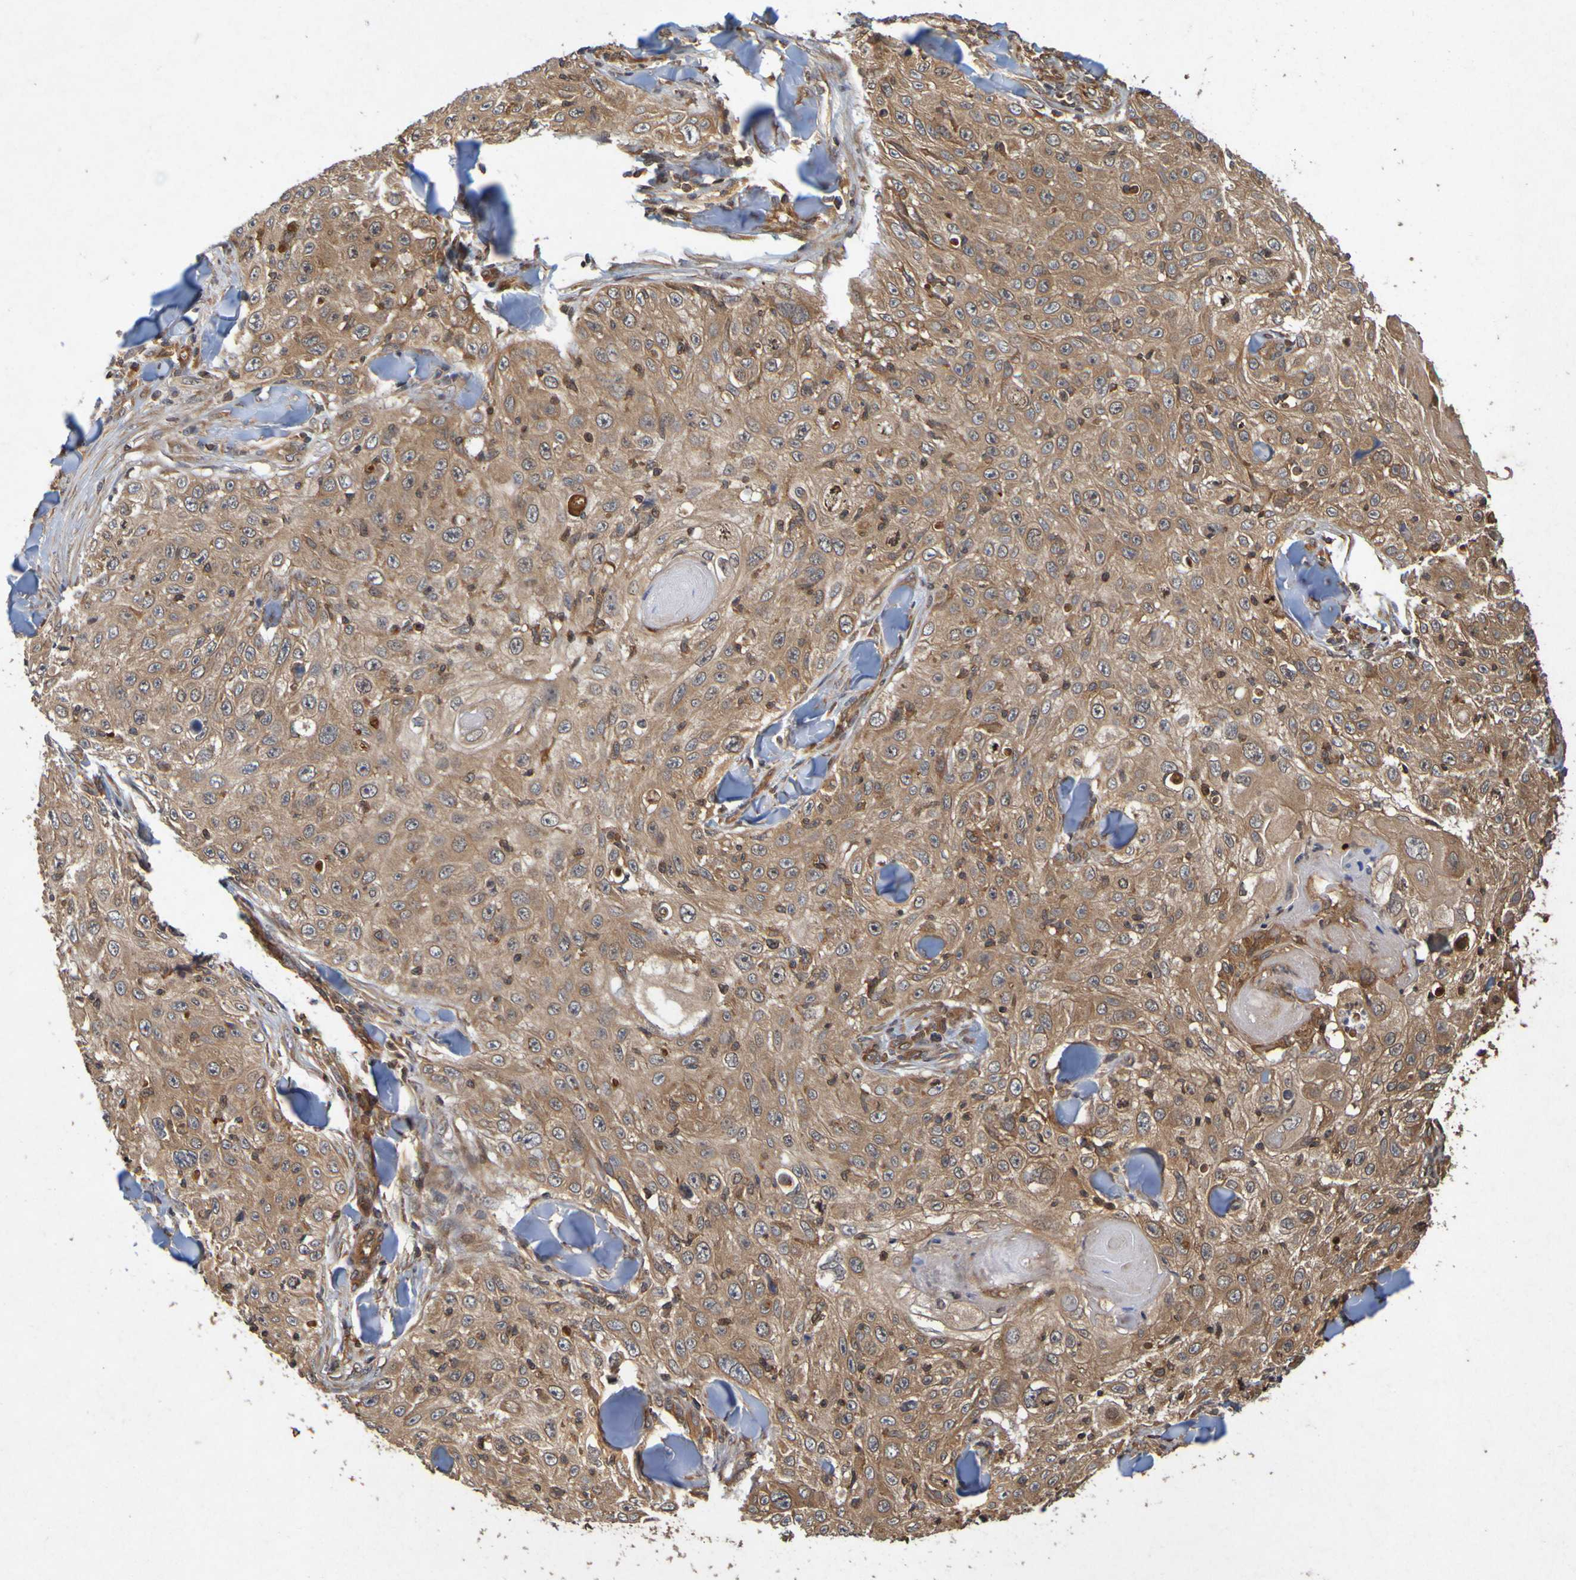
{"staining": {"intensity": "moderate", "quantity": ">75%", "location": "cytoplasmic/membranous"}, "tissue": "skin cancer", "cell_type": "Tumor cells", "image_type": "cancer", "snomed": [{"axis": "morphology", "description": "Squamous cell carcinoma, NOS"}, {"axis": "topography", "description": "Skin"}], "caption": "Moderate cytoplasmic/membranous protein expression is present in approximately >75% of tumor cells in squamous cell carcinoma (skin).", "gene": "OCRL", "patient": {"sex": "male", "age": 86}}